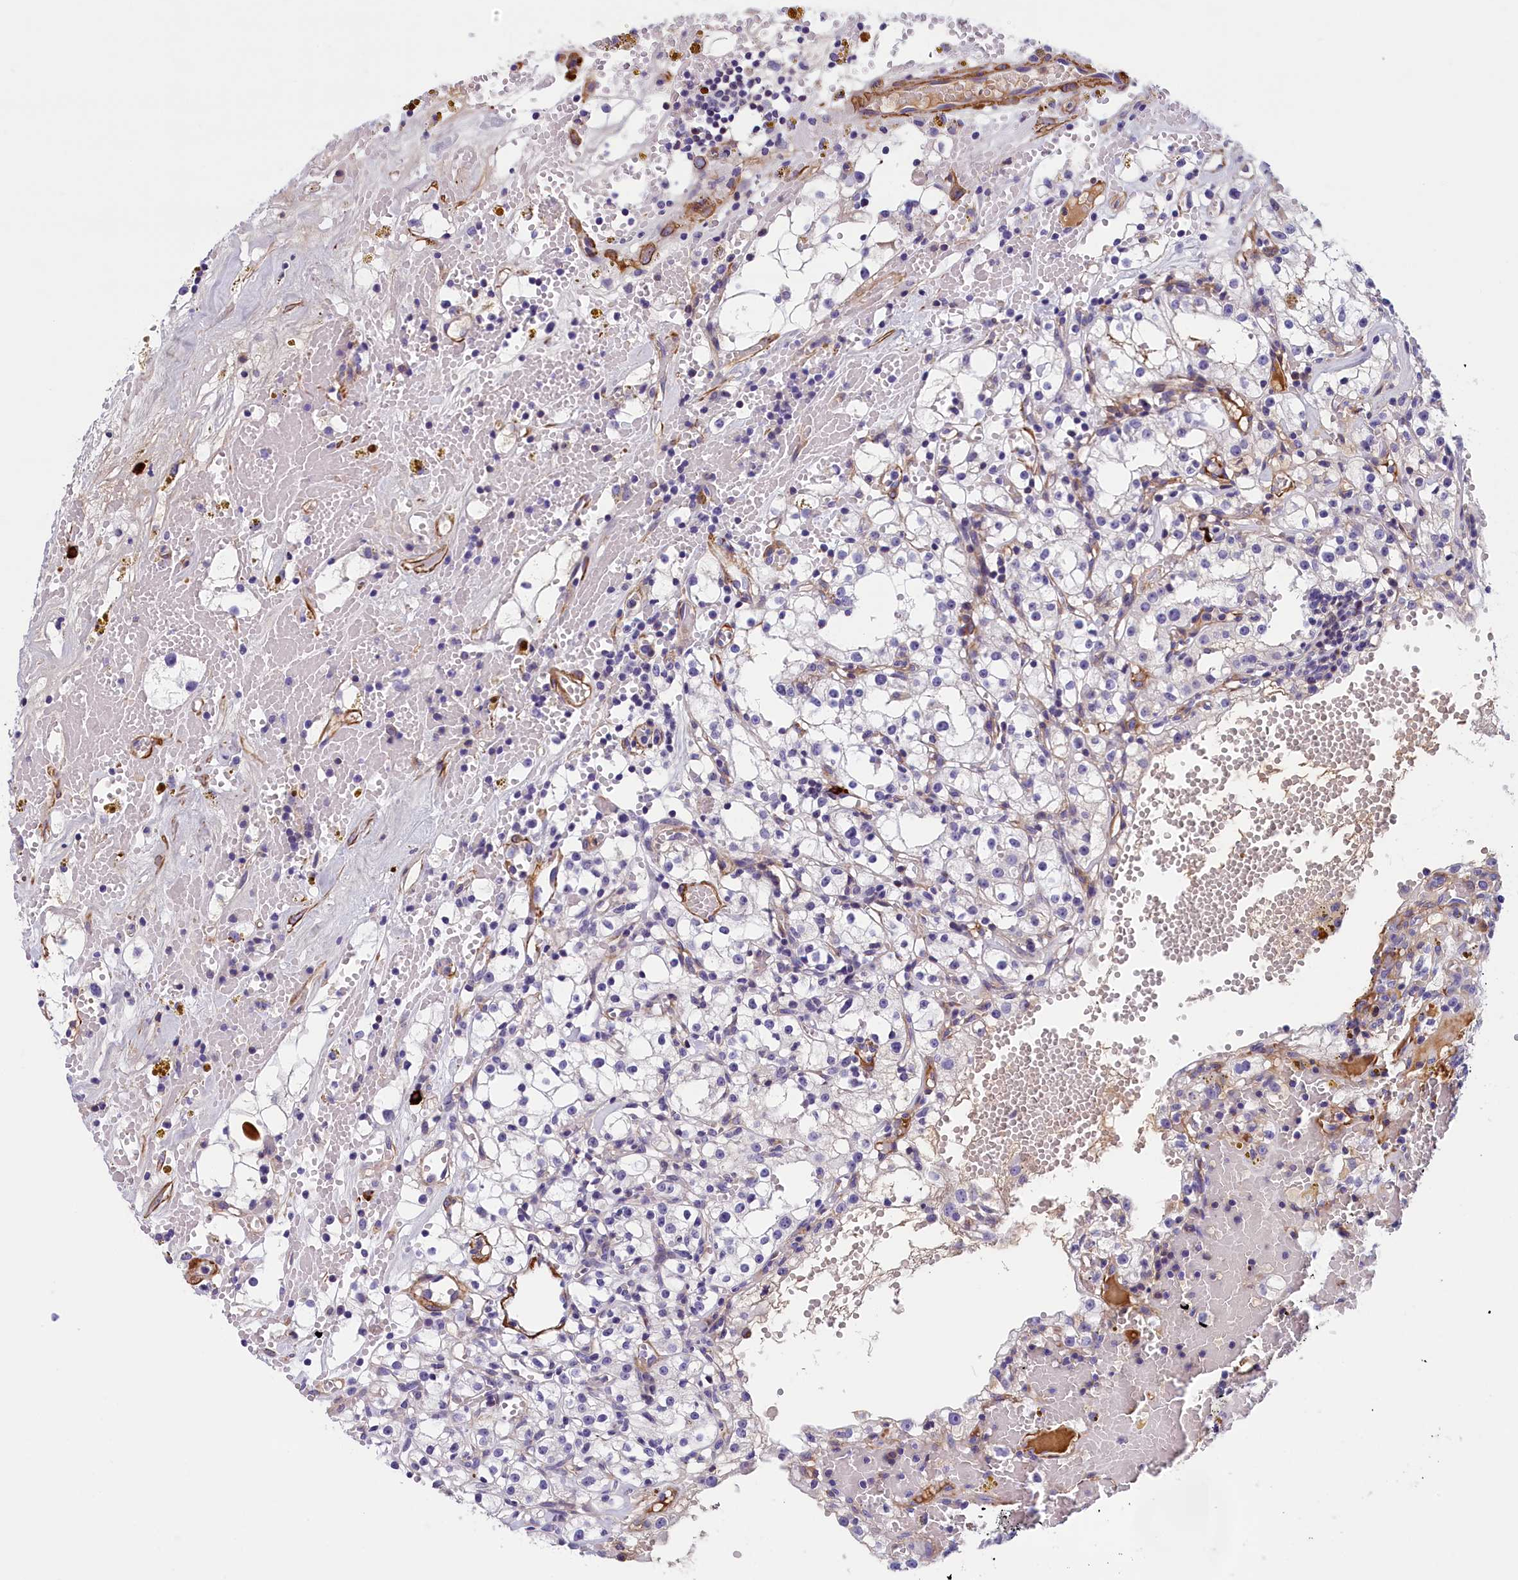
{"staining": {"intensity": "negative", "quantity": "none", "location": "none"}, "tissue": "renal cancer", "cell_type": "Tumor cells", "image_type": "cancer", "snomed": [{"axis": "morphology", "description": "Adenocarcinoma, NOS"}, {"axis": "topography", "description": "Kidney"}], "caption": "DAB immunohistochemical staining of renal cancer (adenocarcinoma) reveals no significant expression in tumor cells. (DAB (3,3'-diaminobenzidine) immunohistochemistry (IHC) visualized using brightfield microscopy, high magnification).", "gene": "BCL2L13", "patient": {"sex": "male", "age": 56}}